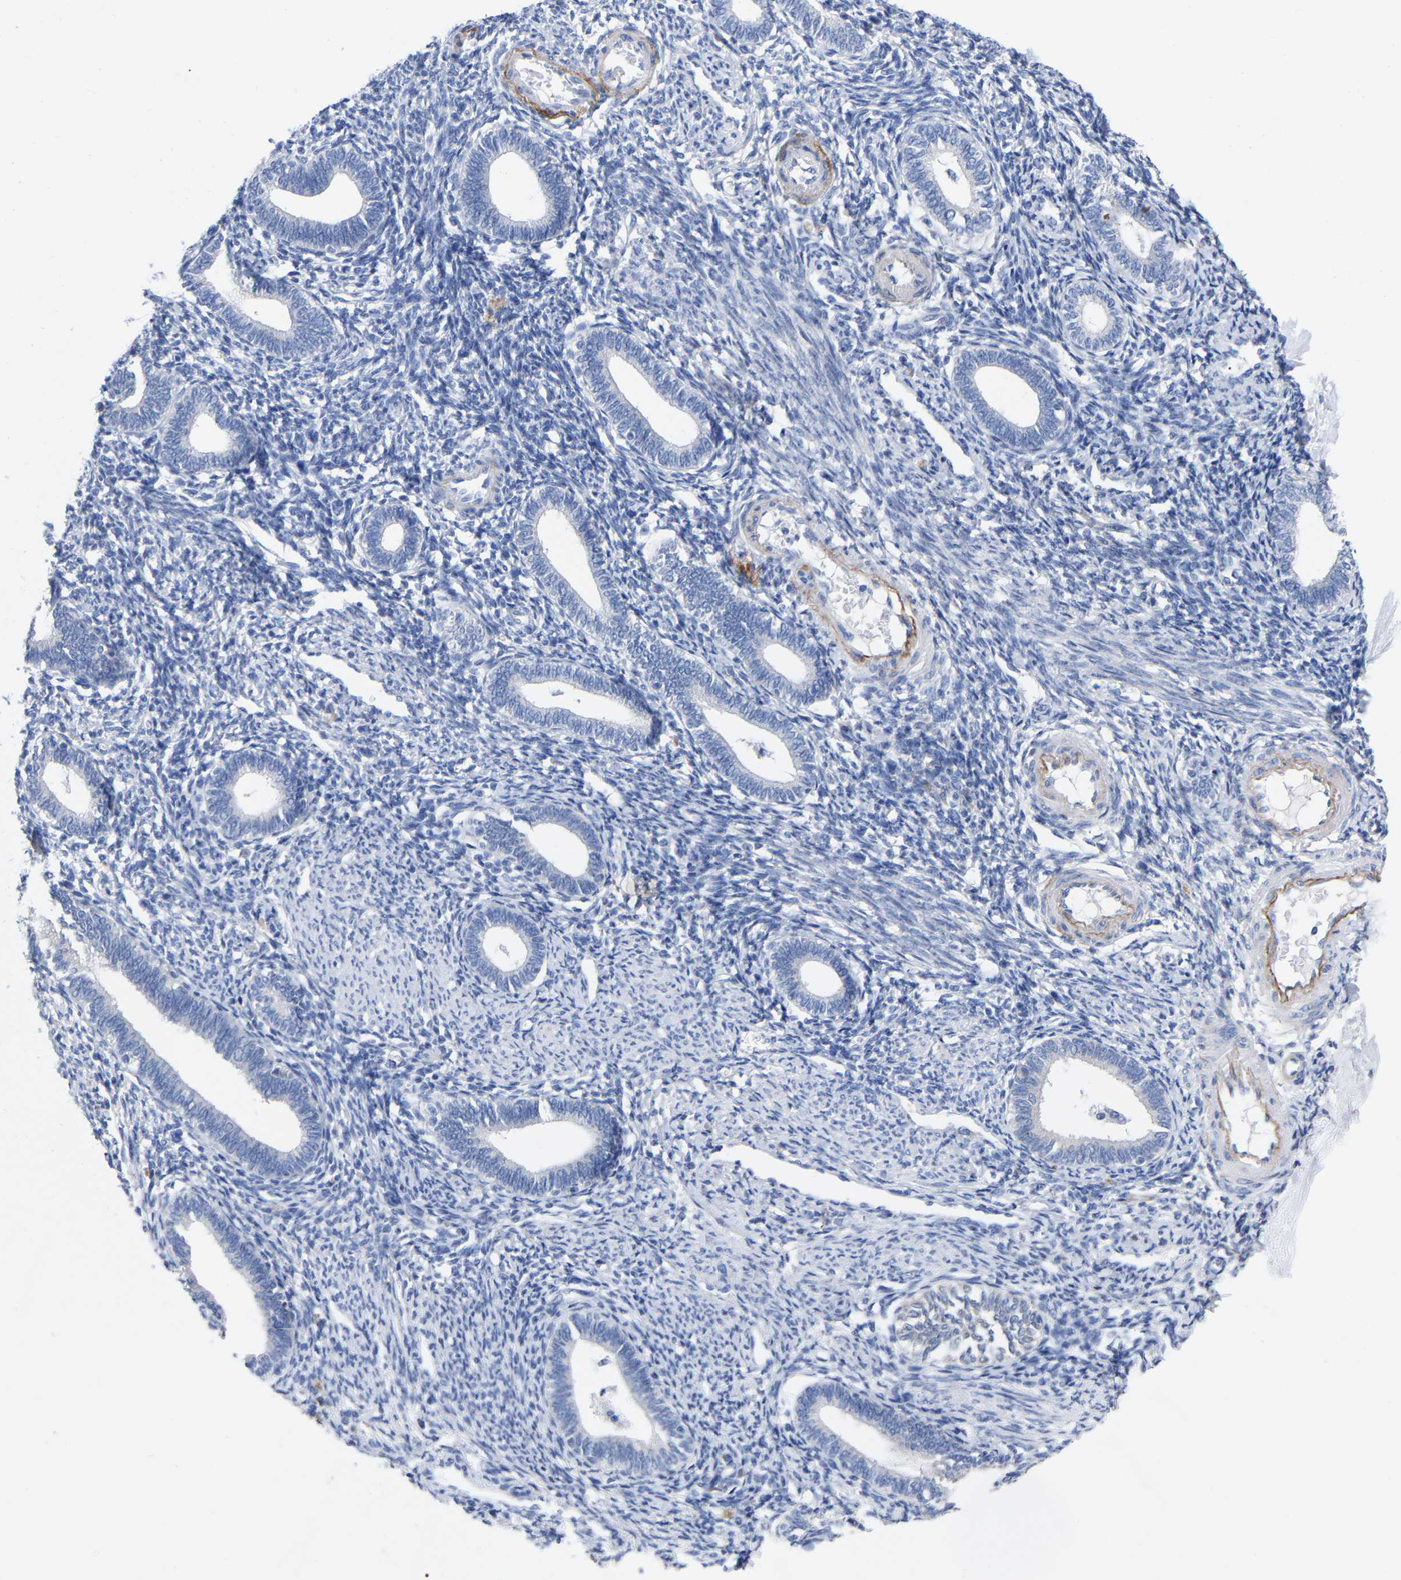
{"staining": {"intensity": "negative", "quantity": "none", "location": "none"}, "tissue": "endometrium", "cell_type": "Cells in endometrial stroma", "image_type": "normal", "snomed": [{"axis": "morphology", "description": "Normal tissue, NOS"}, {"axis": "topography", "description": "Endometrium"}], "caption": "IHC of benign endometrium displays no expression in cells in endometrial stroma. The staining was performed using DAB to visualize the protein expression in brown, while the nuclei were stained in blue with hematoxylin (Magnification: 20x).", "gene": "STRIP2", "patient": {"sex": "female", "age": 41}}